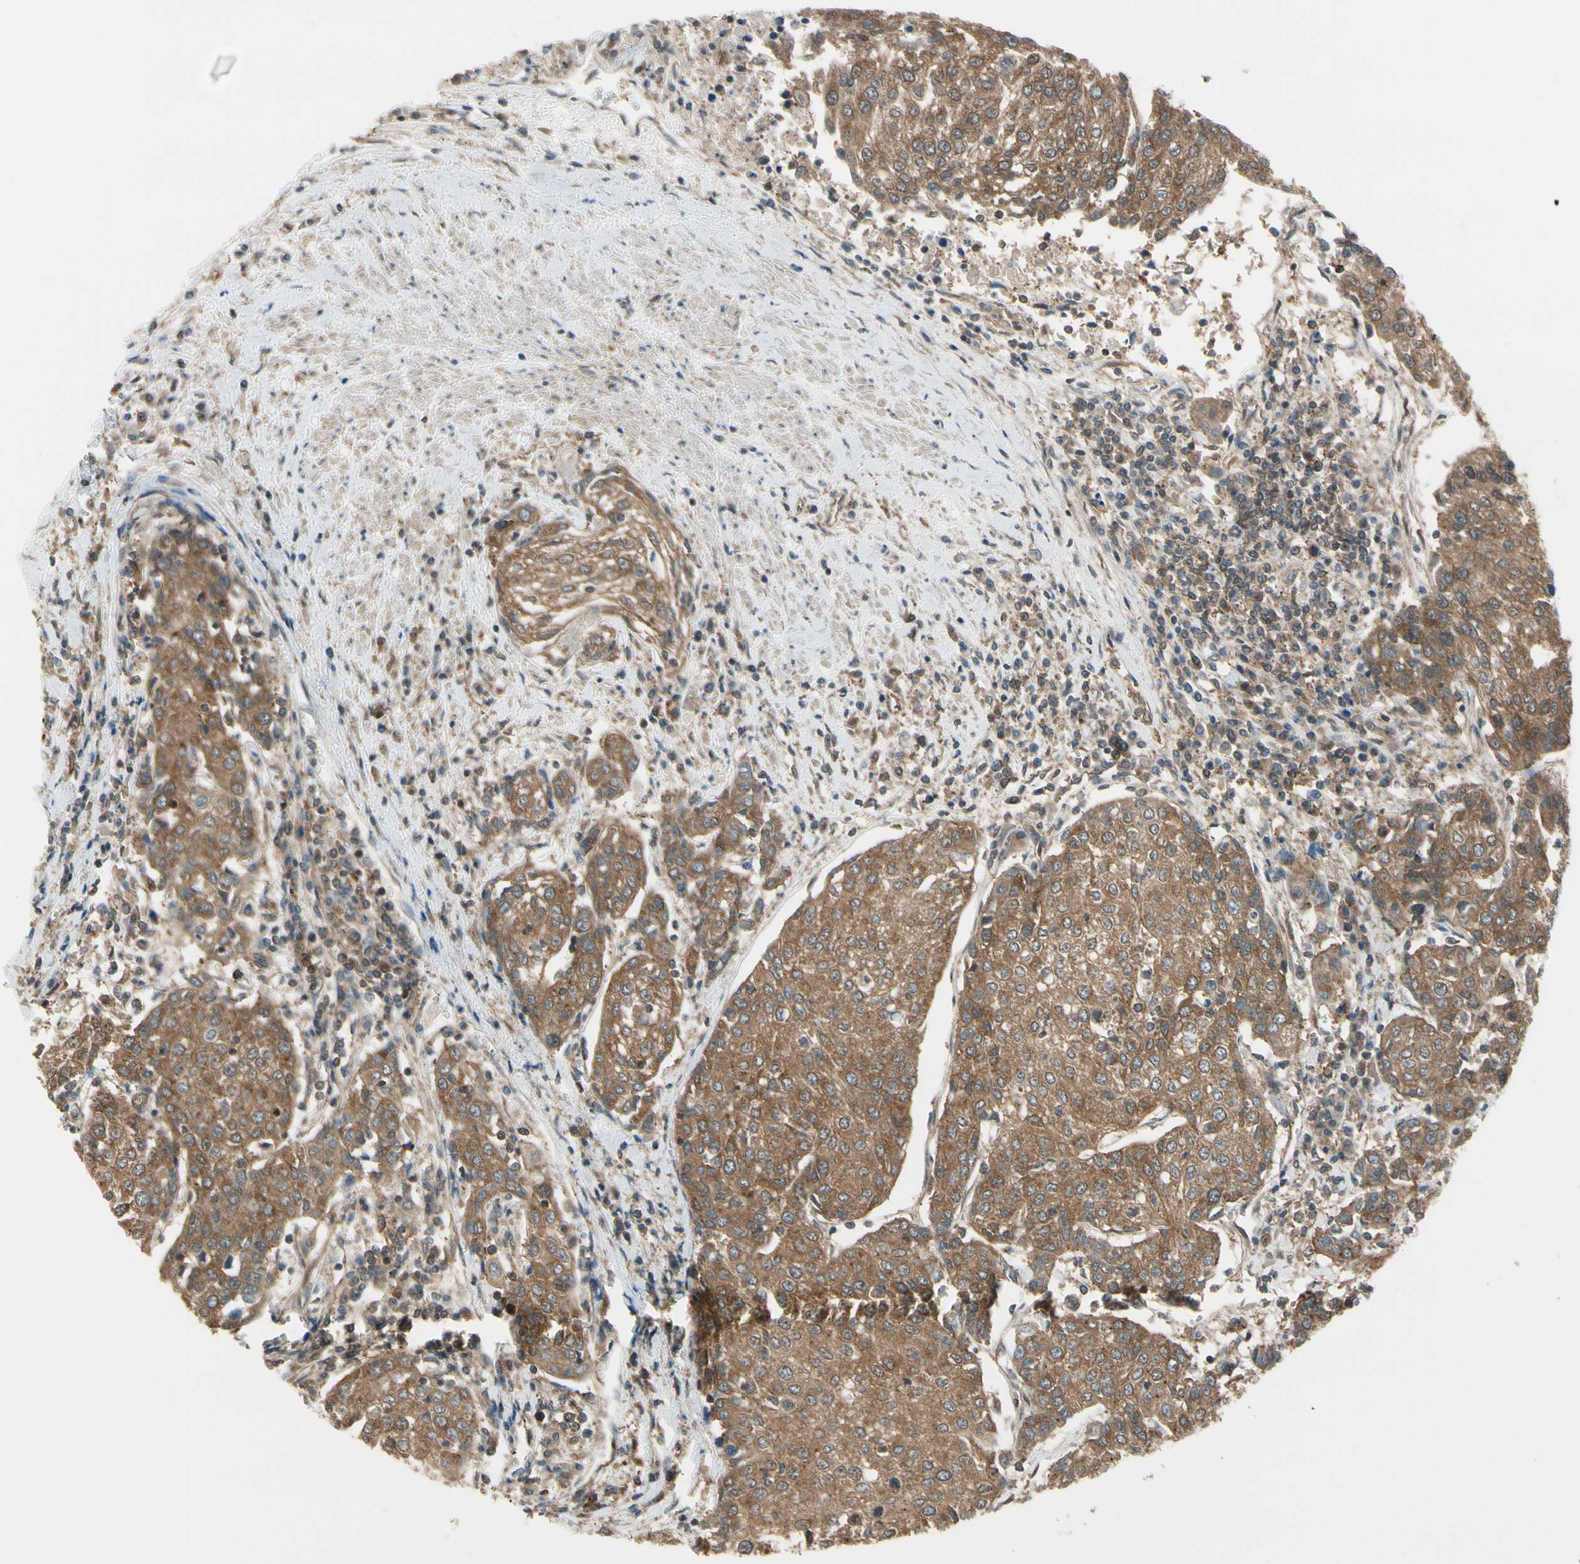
{"staining": {"intensity": "moderate", "quantity": ">75%", "location": "cytoplasmic/membranous"}, "tissue": "urothelial cancer", "cell_type": "Tumor cells", "image_type": "cancer", "snomed": [{"axis": "morphology", "description": "Urothelial carcinoma, High grade"}, {"axis": "topography", "description": "Urinary bladder"}], "caption": "Immunohistochemistry (IHC) photomicrograph of neoplastic tissue: high-grade urothelial carcinoma stained using immunohistochemistry demonstrates medium levels of moderate protein expression localized specifically in the cytoplasmic/membranous of tumor cells, appearing as a cytoplasmic/membranous brown color.", "gene": "EPS15", "patient": {"sex": "female", "age": 85}}